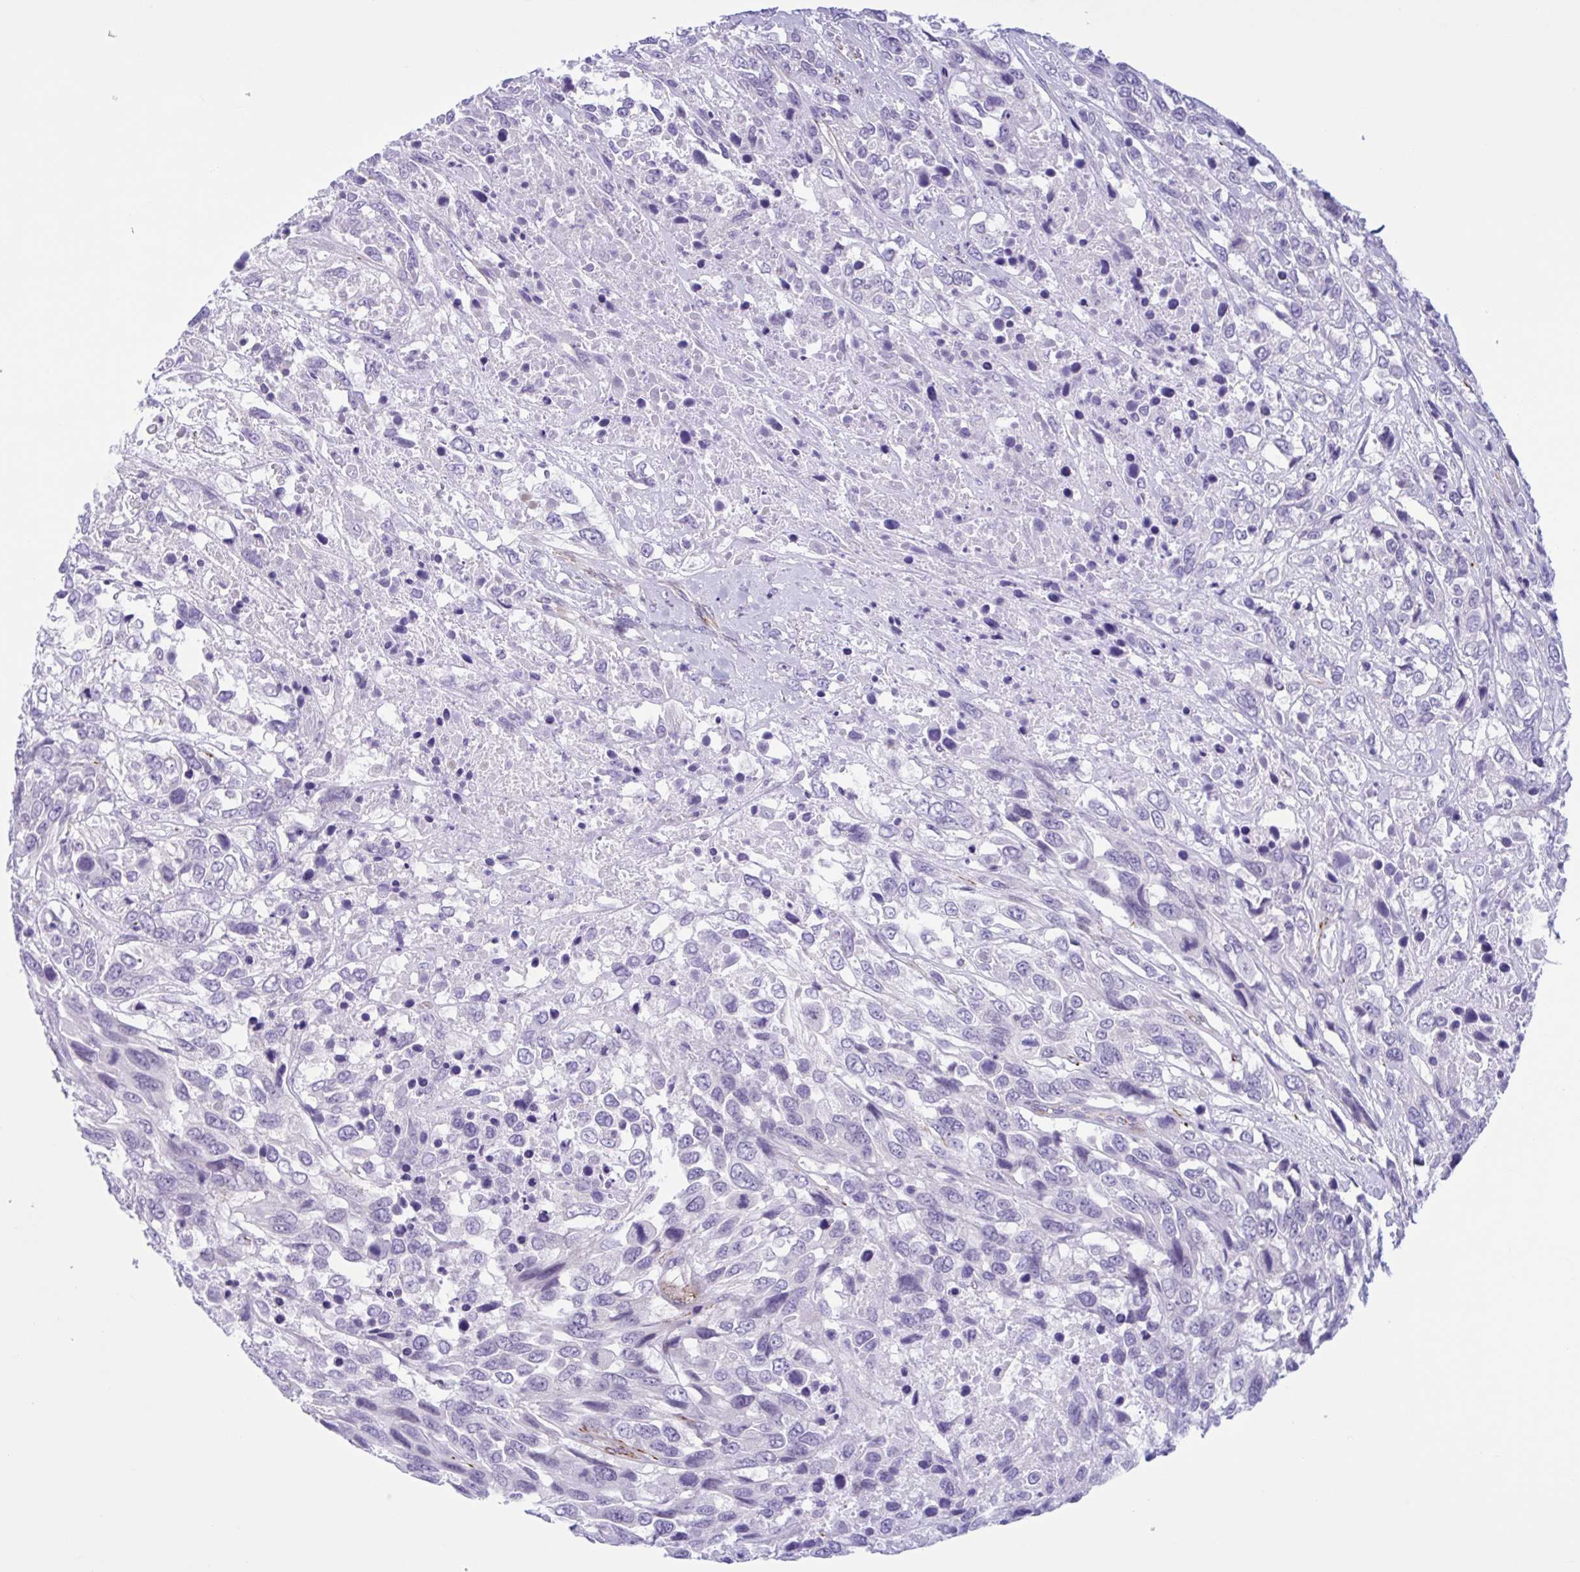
{"staining": {"intensity": "negative", "quantity": "none", "location": "none"}, "tissue": "urothelial cancer", "cell_type": "Tumor cells", "image_type": "cancer", "snomed": [{"axis": "morphology", "description": "Urothelial carcinoma, High grade"}, {"axis": "topography", "description": "Urinary bladder"}], "caption": "Immunohistochemistry micrograph of neoplastic tissue: human urothelial carcinoma (high-grade) stained with DAB (3,3'-diaminobenzidine) exhibits no significant protein expression in tumor cells. (DAB IHC with hematoxylin counter stain).", "gene": "AHCYL2", "patient": {"sex": "female", "age": 70}}